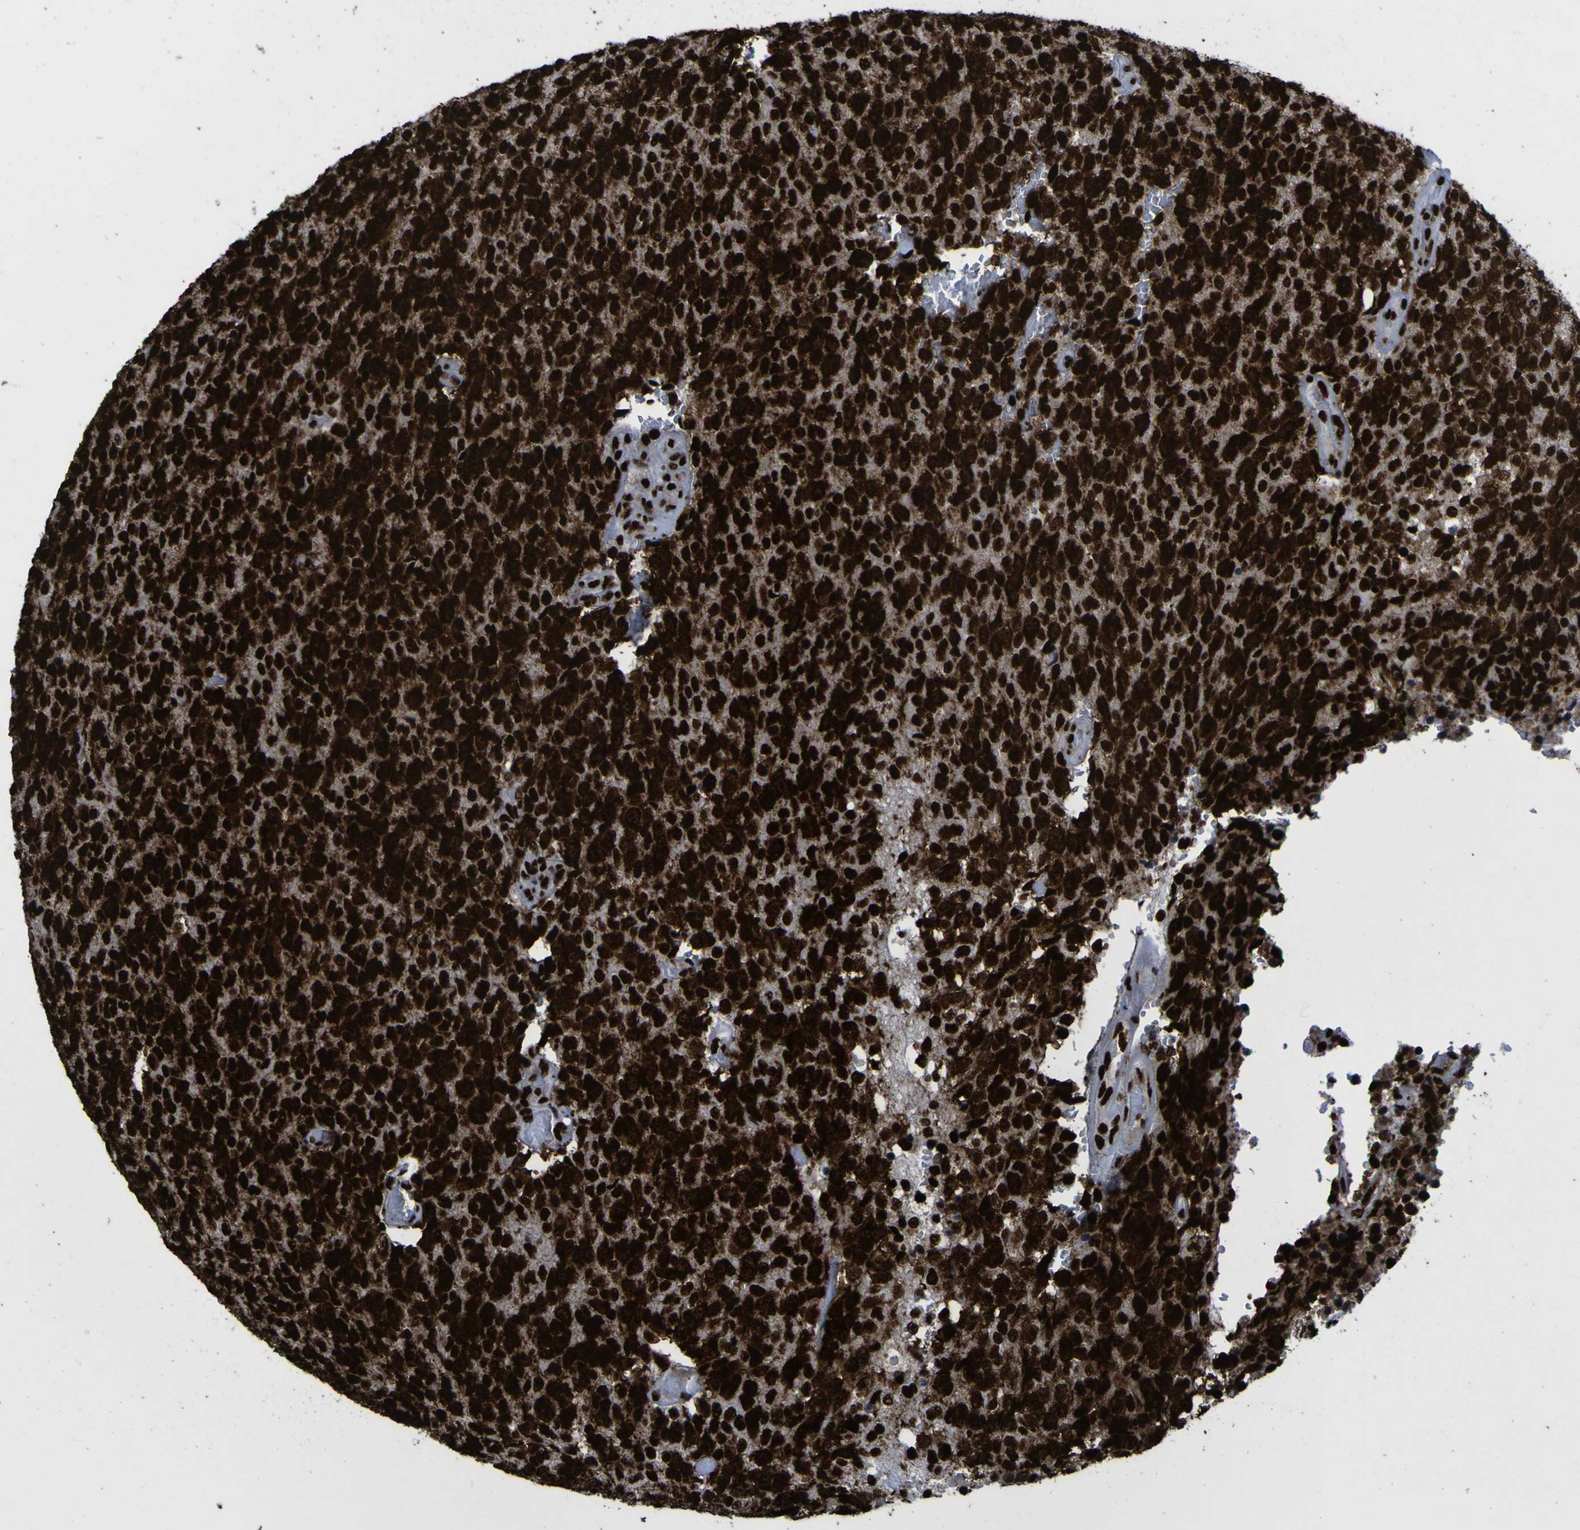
{"staining": {"intensity": "strong", "quantity": ">75%", "location": "nuclear"}, "tissue": "glioma", "cell_type": "Tumor cells", "image_type": "cancer", "snomed": [{"axis": "morphology", "description": "Glioma, malignant, High grade"}, {"axis": "topography", "description": "pancreas cauda"}], "caption": "A photomicrograph showing strong nuclear positivity in about >75% of tumor cells in glioma, as visualized by brown immunohistochemical staining.", "gene": "NPM1", "patient": {"sex": "male", "age": 60}}